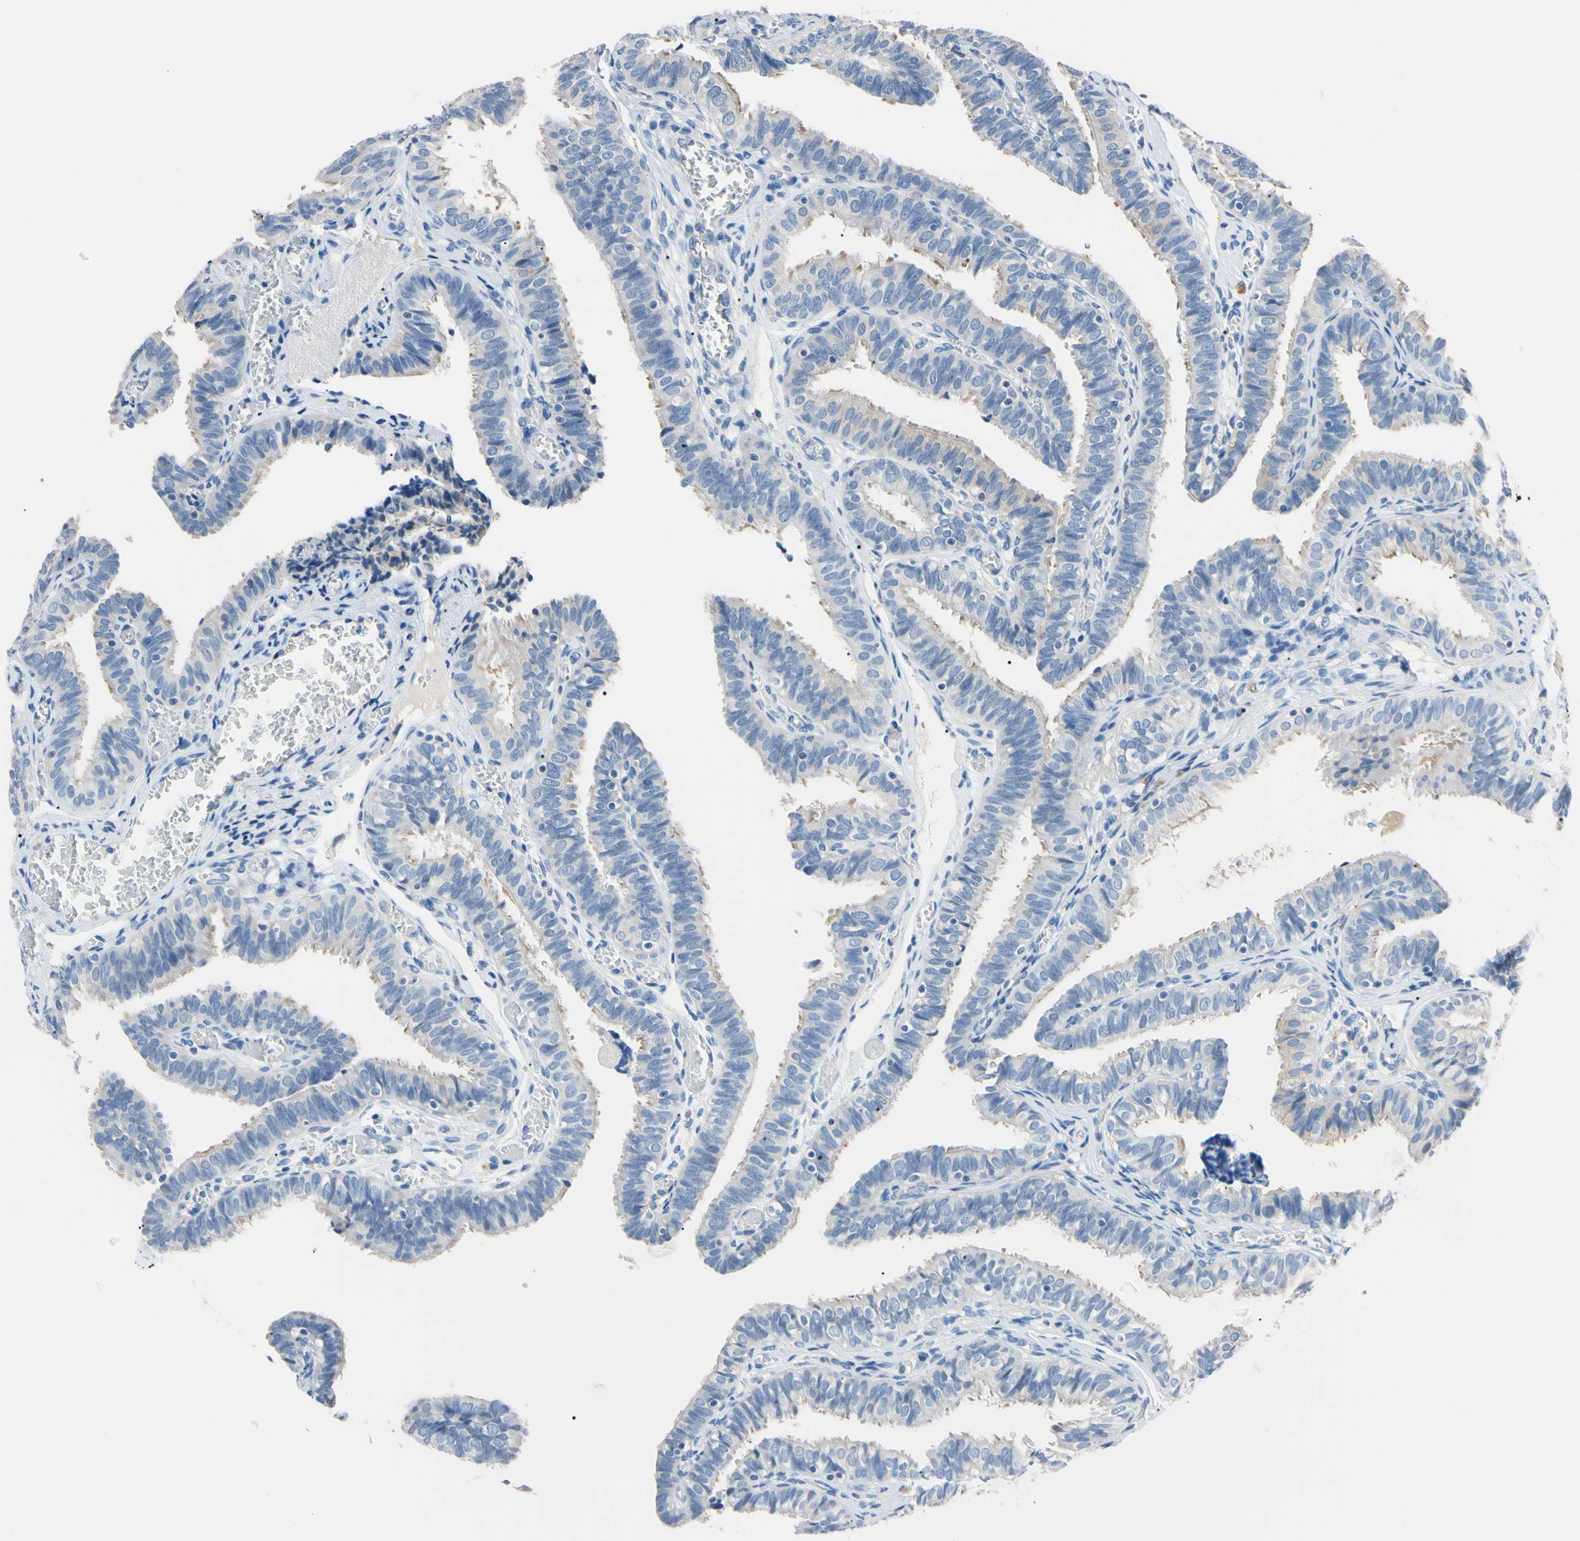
{"staining": {"intensity": "weak", "quantity": "25%-75%", "location": "cytoplasmic/membranous"}, "tissue": "fallopian tube", "cell_type": "Glandular cells", "image_type": "normal", "snomed": [{"axis": "morphology", "description": "Normal tissue, NOS"}, {"axis": "topography", "description": "Fallopian tube"}], "caption": "A low amount of weak cytoplasmic/membranous staining is seen in approximately 25%-75% of glandular cells in normal fallopian tube. Immunohistochemistry (ihc) stains the protein in brown and the nuclei are stained blue.", "gene": "PNKD", "patient": {"sex": "female", "age": 46}}